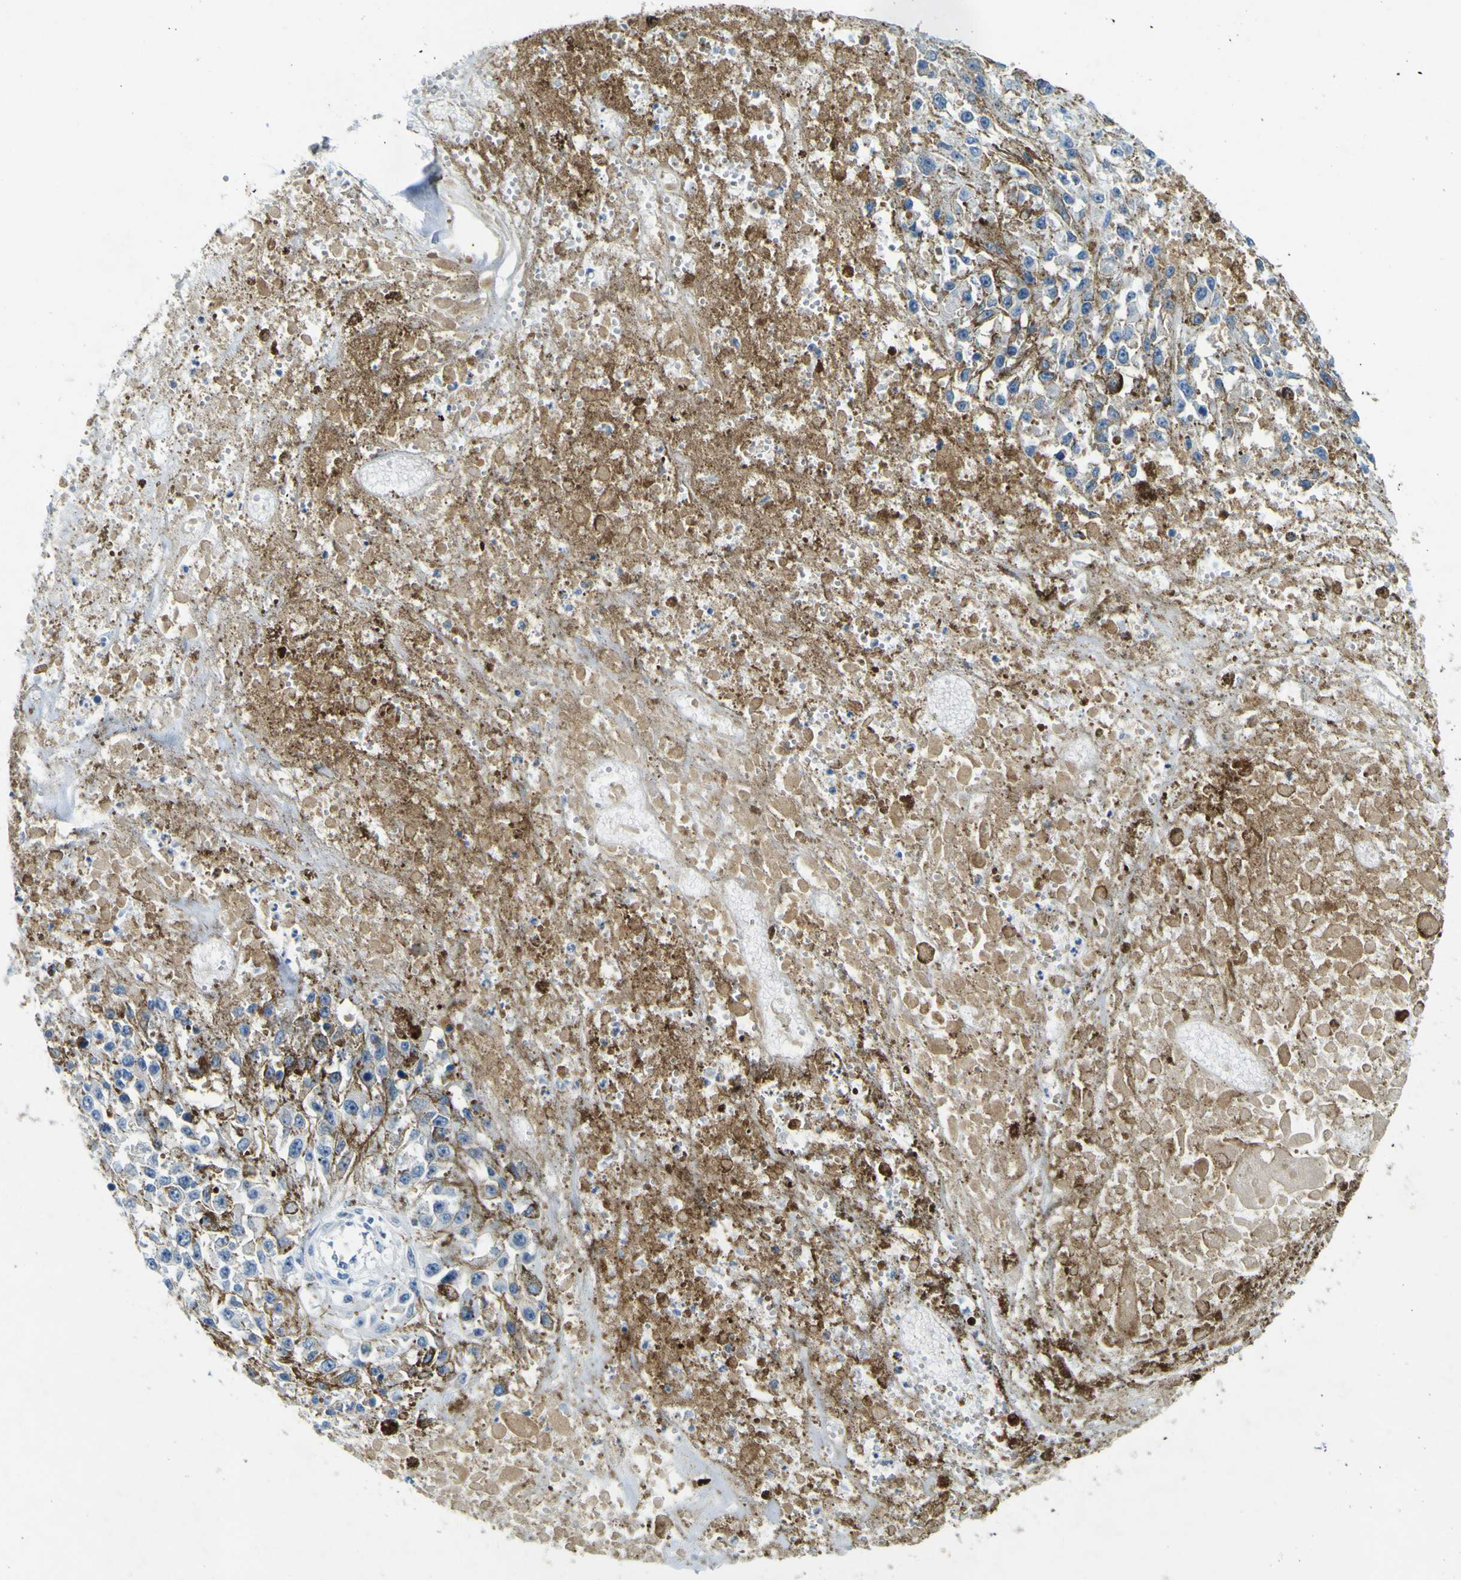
{"staining": {"intensity": "negative", "quantity": "none", "location": "none"}, "tissue": "melanoma", "cell_type": "Tumor cells", "image_type": "cancer", "snomed": [{"axis": "morphology", "description": "Malignant melanoma, Metastatic site"}, {"axis": "topography", "description": "Lymph node"}], "caption": "The image demonstrates no significant expression in tumor cells of melanoma.", "gene": "SORCS1", "patient": {"sex": "male", "age": 59}}